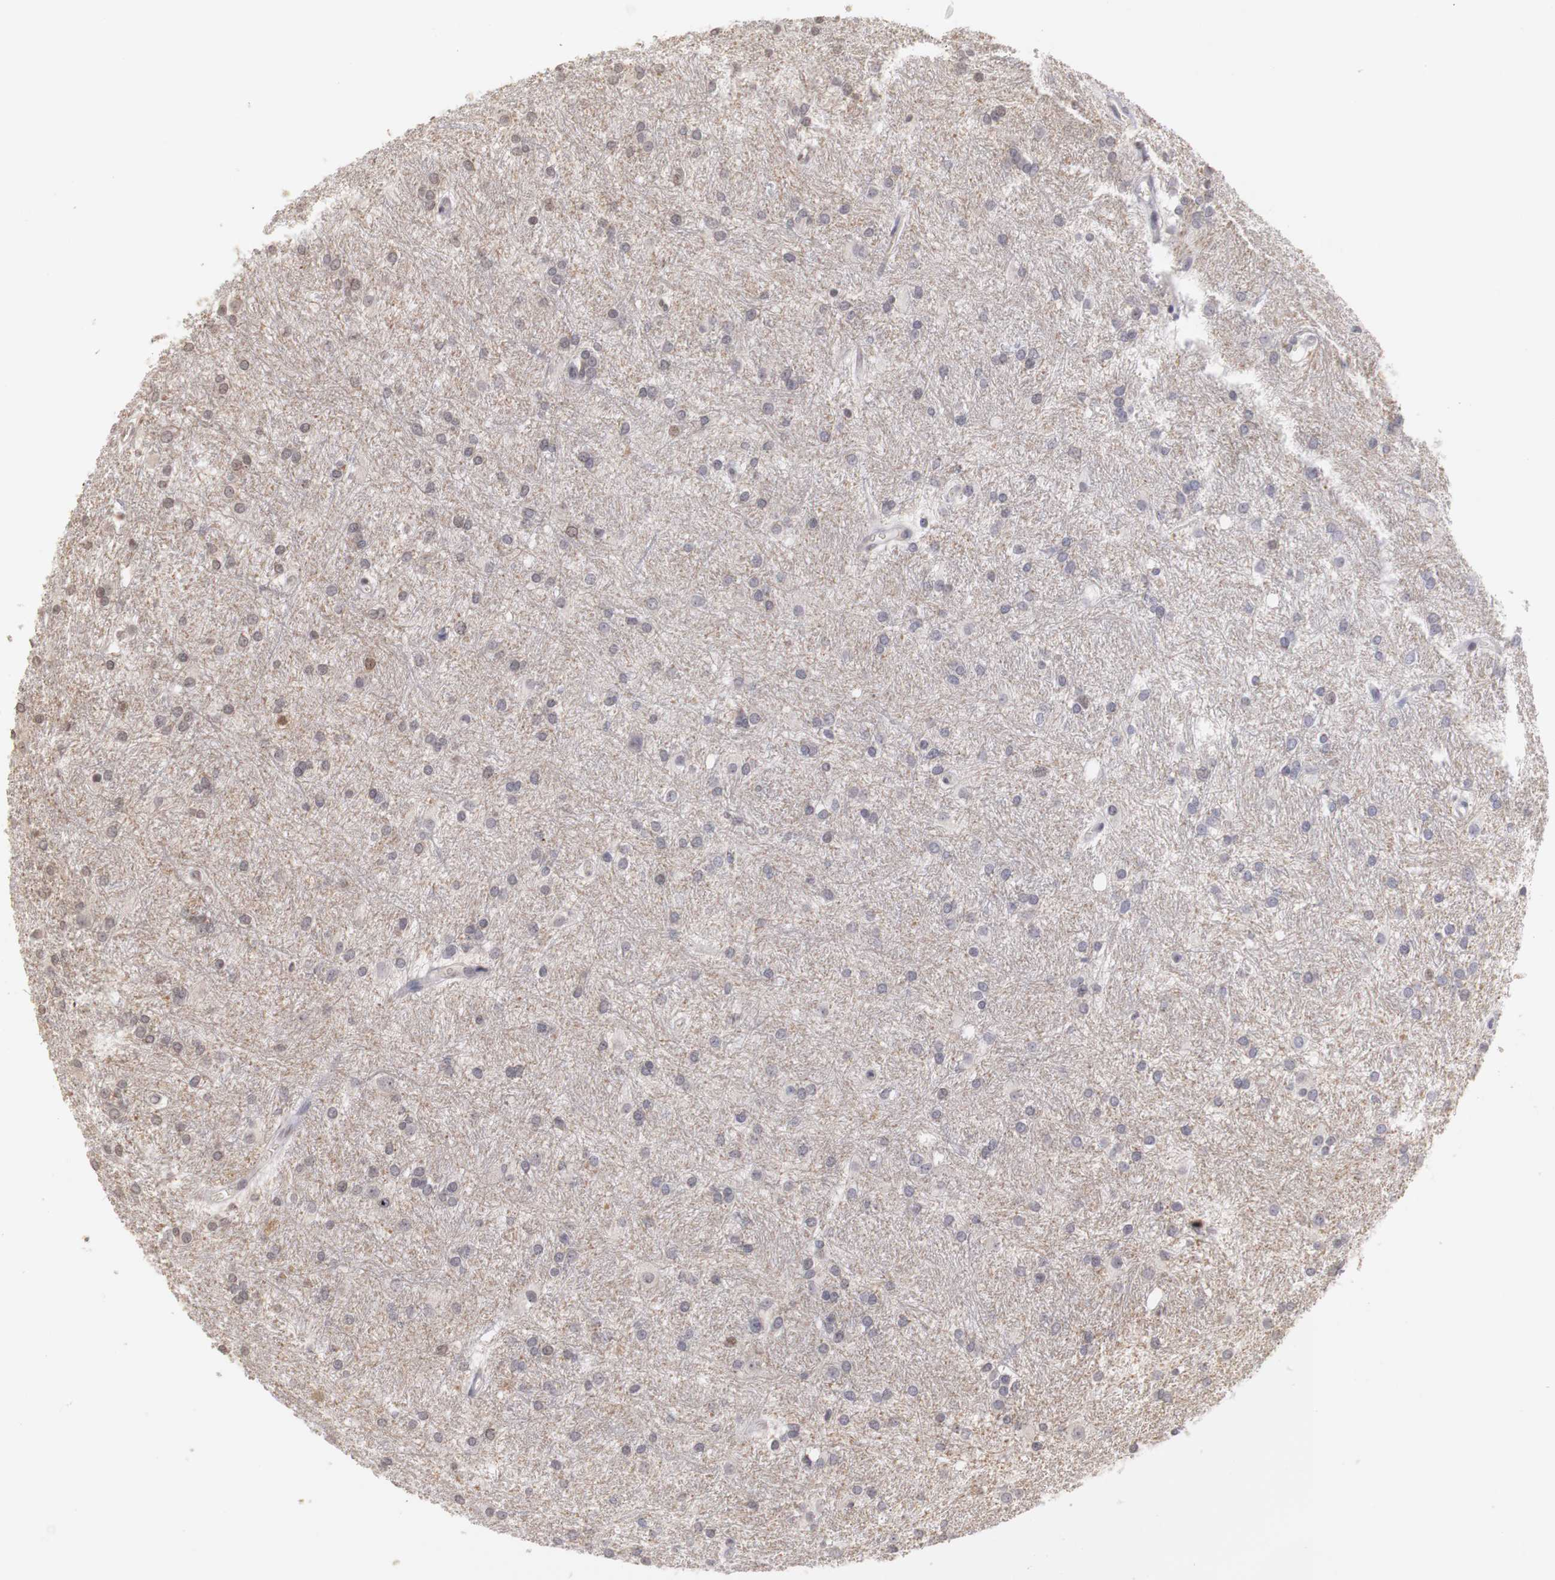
{"staining": {"intensity": "weak", "quantity": "<25%", "location": "nuclear"}, "tissue": "glioma", "cell_type": "Tumor cells", "image_type": "cancer", "snomed": [{"axis": "morphology", "description": "Glioma, malignant, High grade"}, {"axis": "topography", "description": "Brain"}], "caption": "Human glioma stained for a protein using IHC shows no positivity in tumor cells.", "gene": "PLEKHA1", "patient": {"sex": "female", "age": 50}}